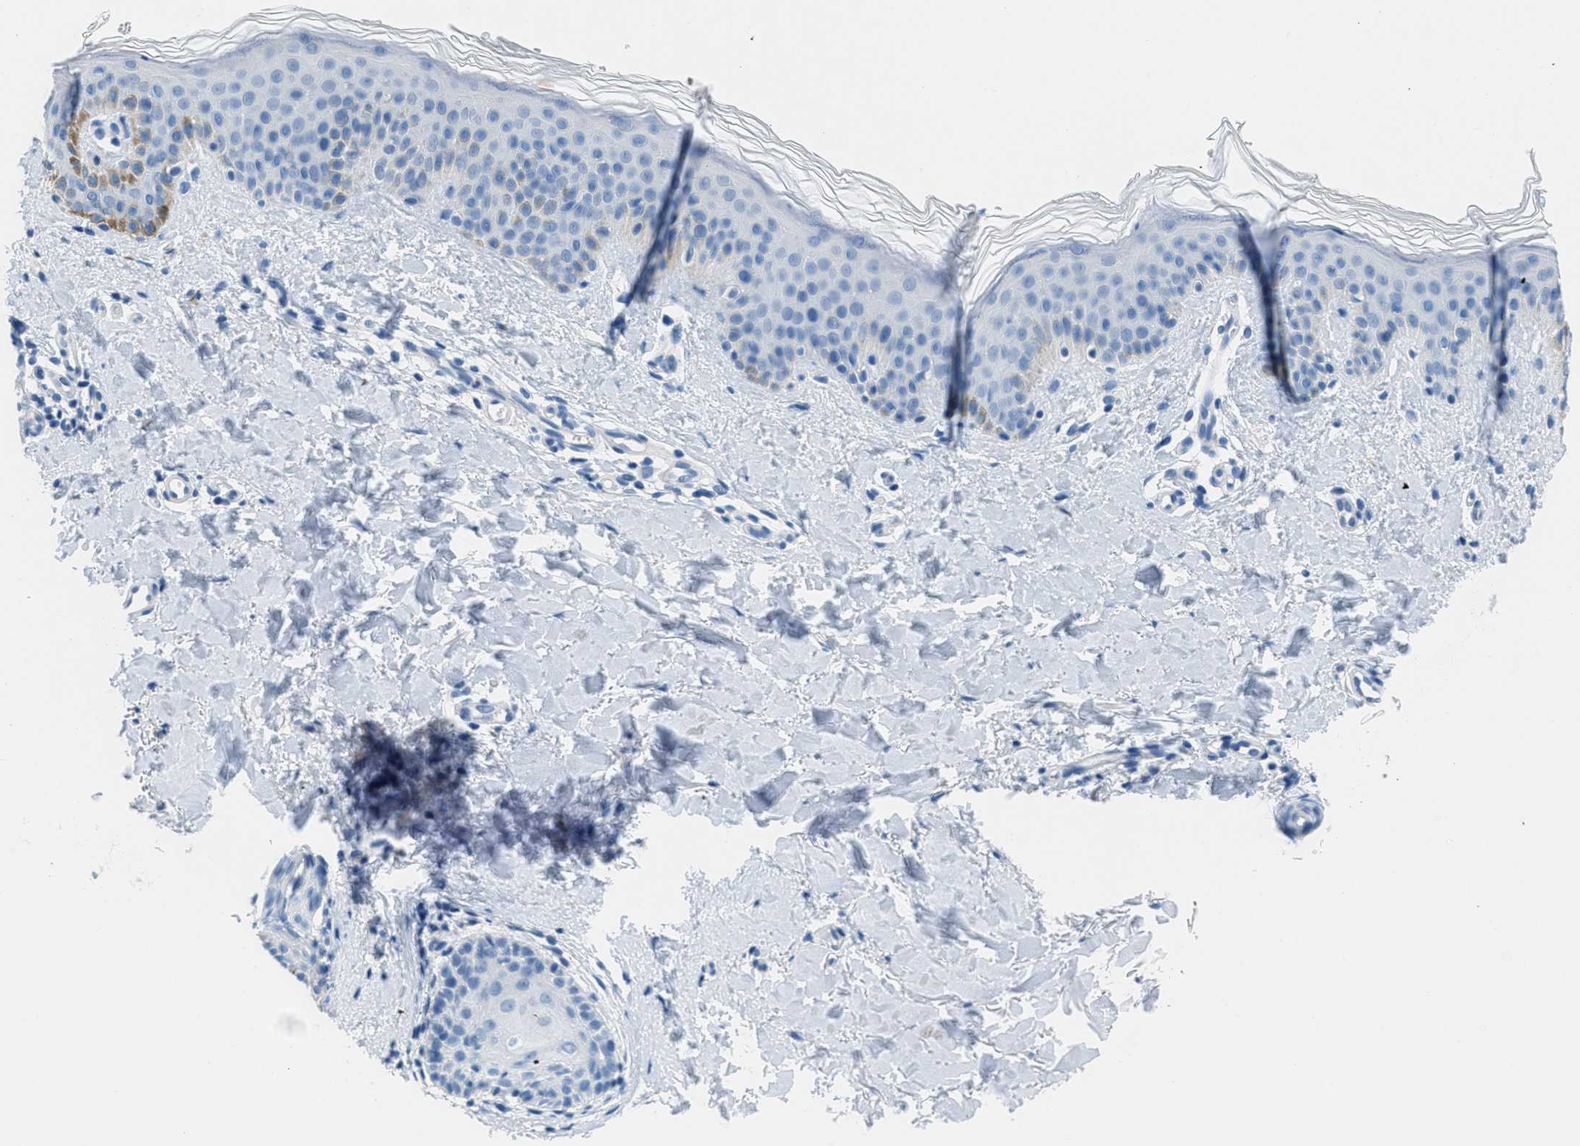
{"staining": {"intensity": "negative", "quantity": "none", "location": "none"}, "tissue": "skin", "cell_type": "Fibroblasts", "image_type": "normal", "snomed": [{"axis": "morphology", "description": "Normal tissue, NOS"}, {"axis": "topography", "description": "Skin"}], "caption": "DAB (3,3'-diaminobenzidine) immunohistochemical staining of unremarkable human skin shows no significant staining in fibroblasts.", "gene": "MGARP", "patient": {"sex": "male", "age": 40}}